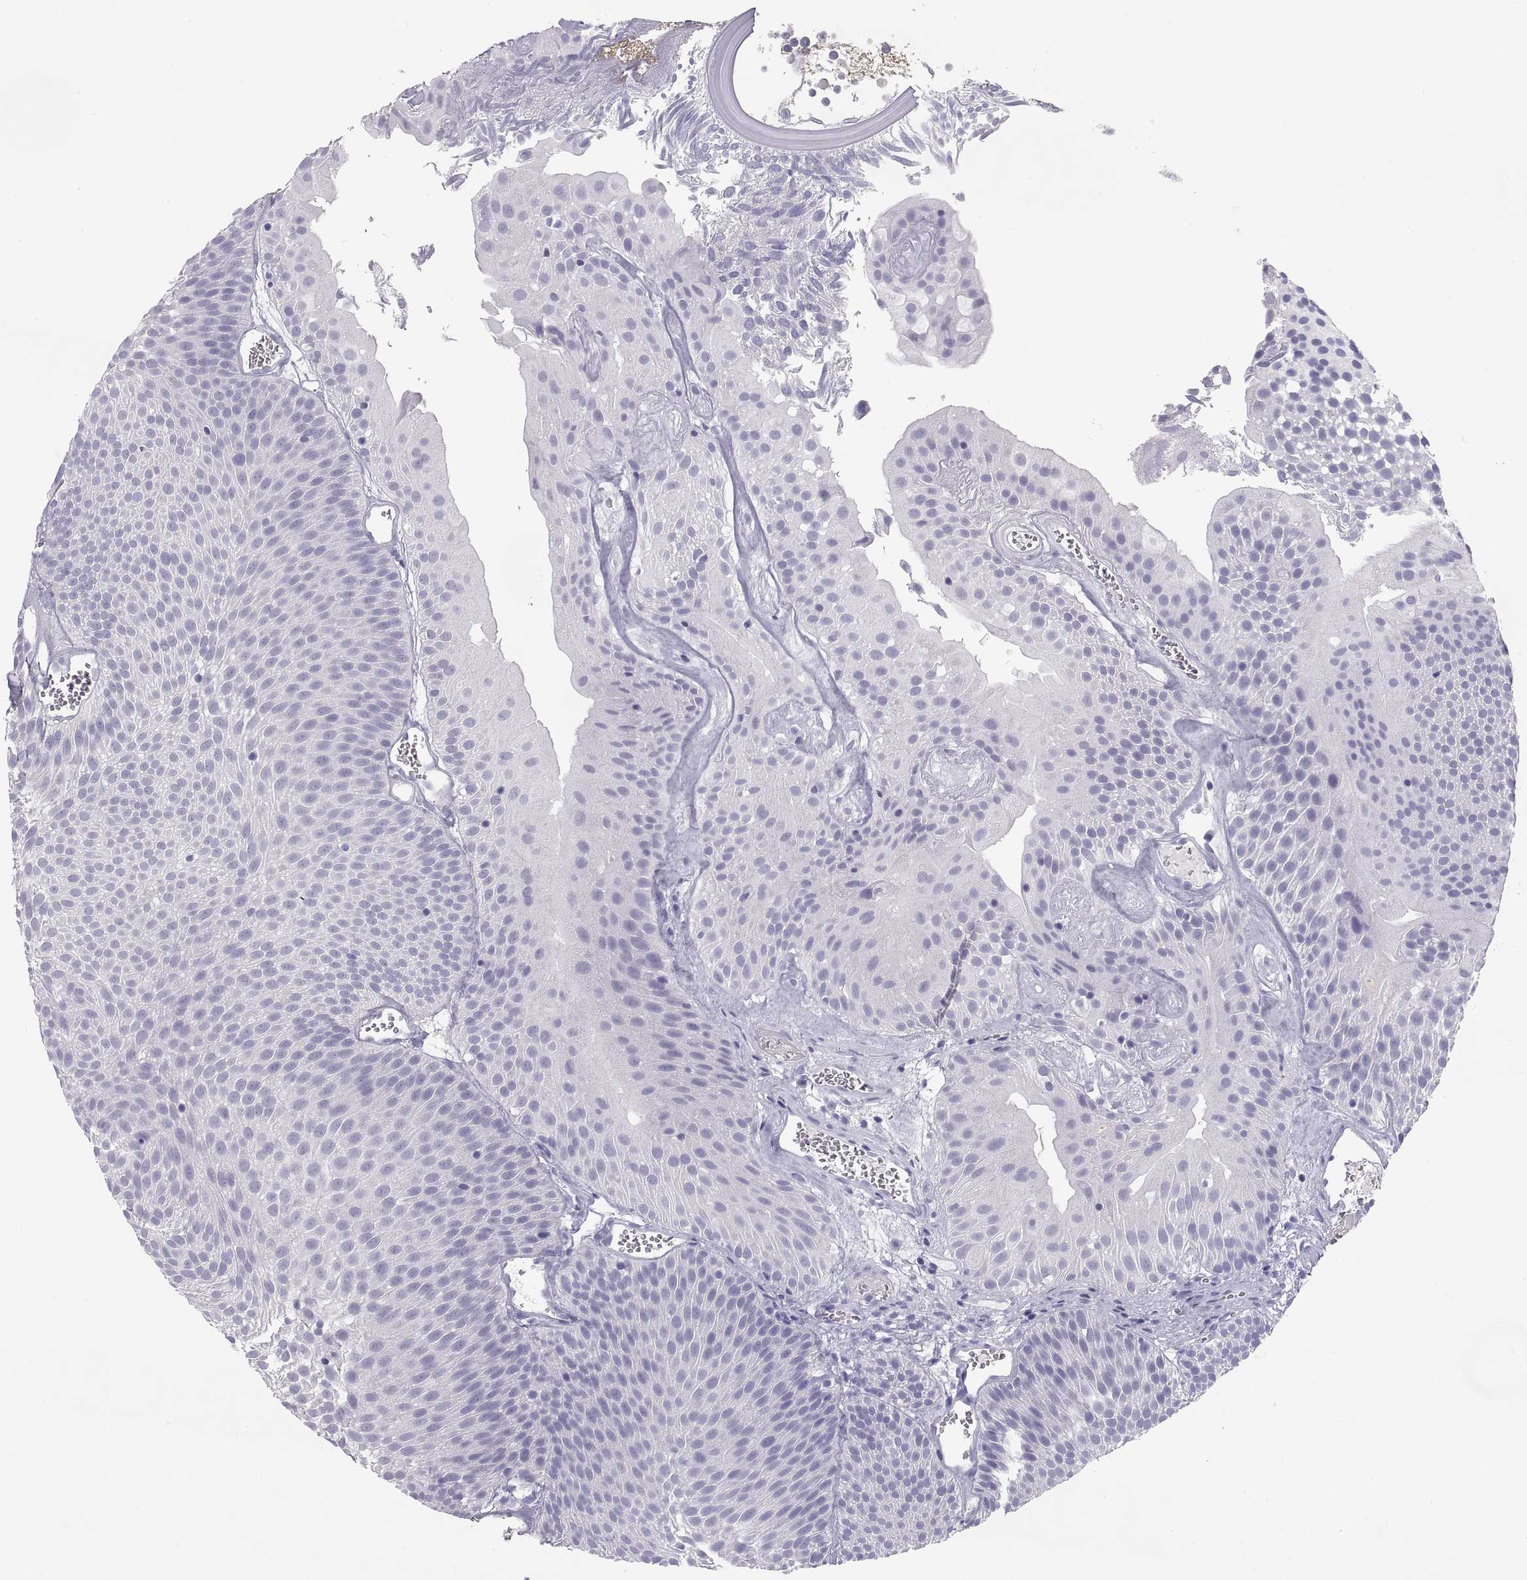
{"staining": {"intensity": "negative", "quantity": "none", "location": "none"}, "tissue": "urothelial cancer", "cell_type": "Tumor cells", "image_type": "cancer", "snomed": [{"axis": "morphology", "description": "Urothelial carcinoma, Low grade"}, {"axis": "topography", "description": "Urinary bladder"}], "caption": "Photomicrograph shows no significant protein expression in tumor cells of urothelial cancer.", "gene": "MAGEB2", "patient": {"sex": "male", "age": 52}}